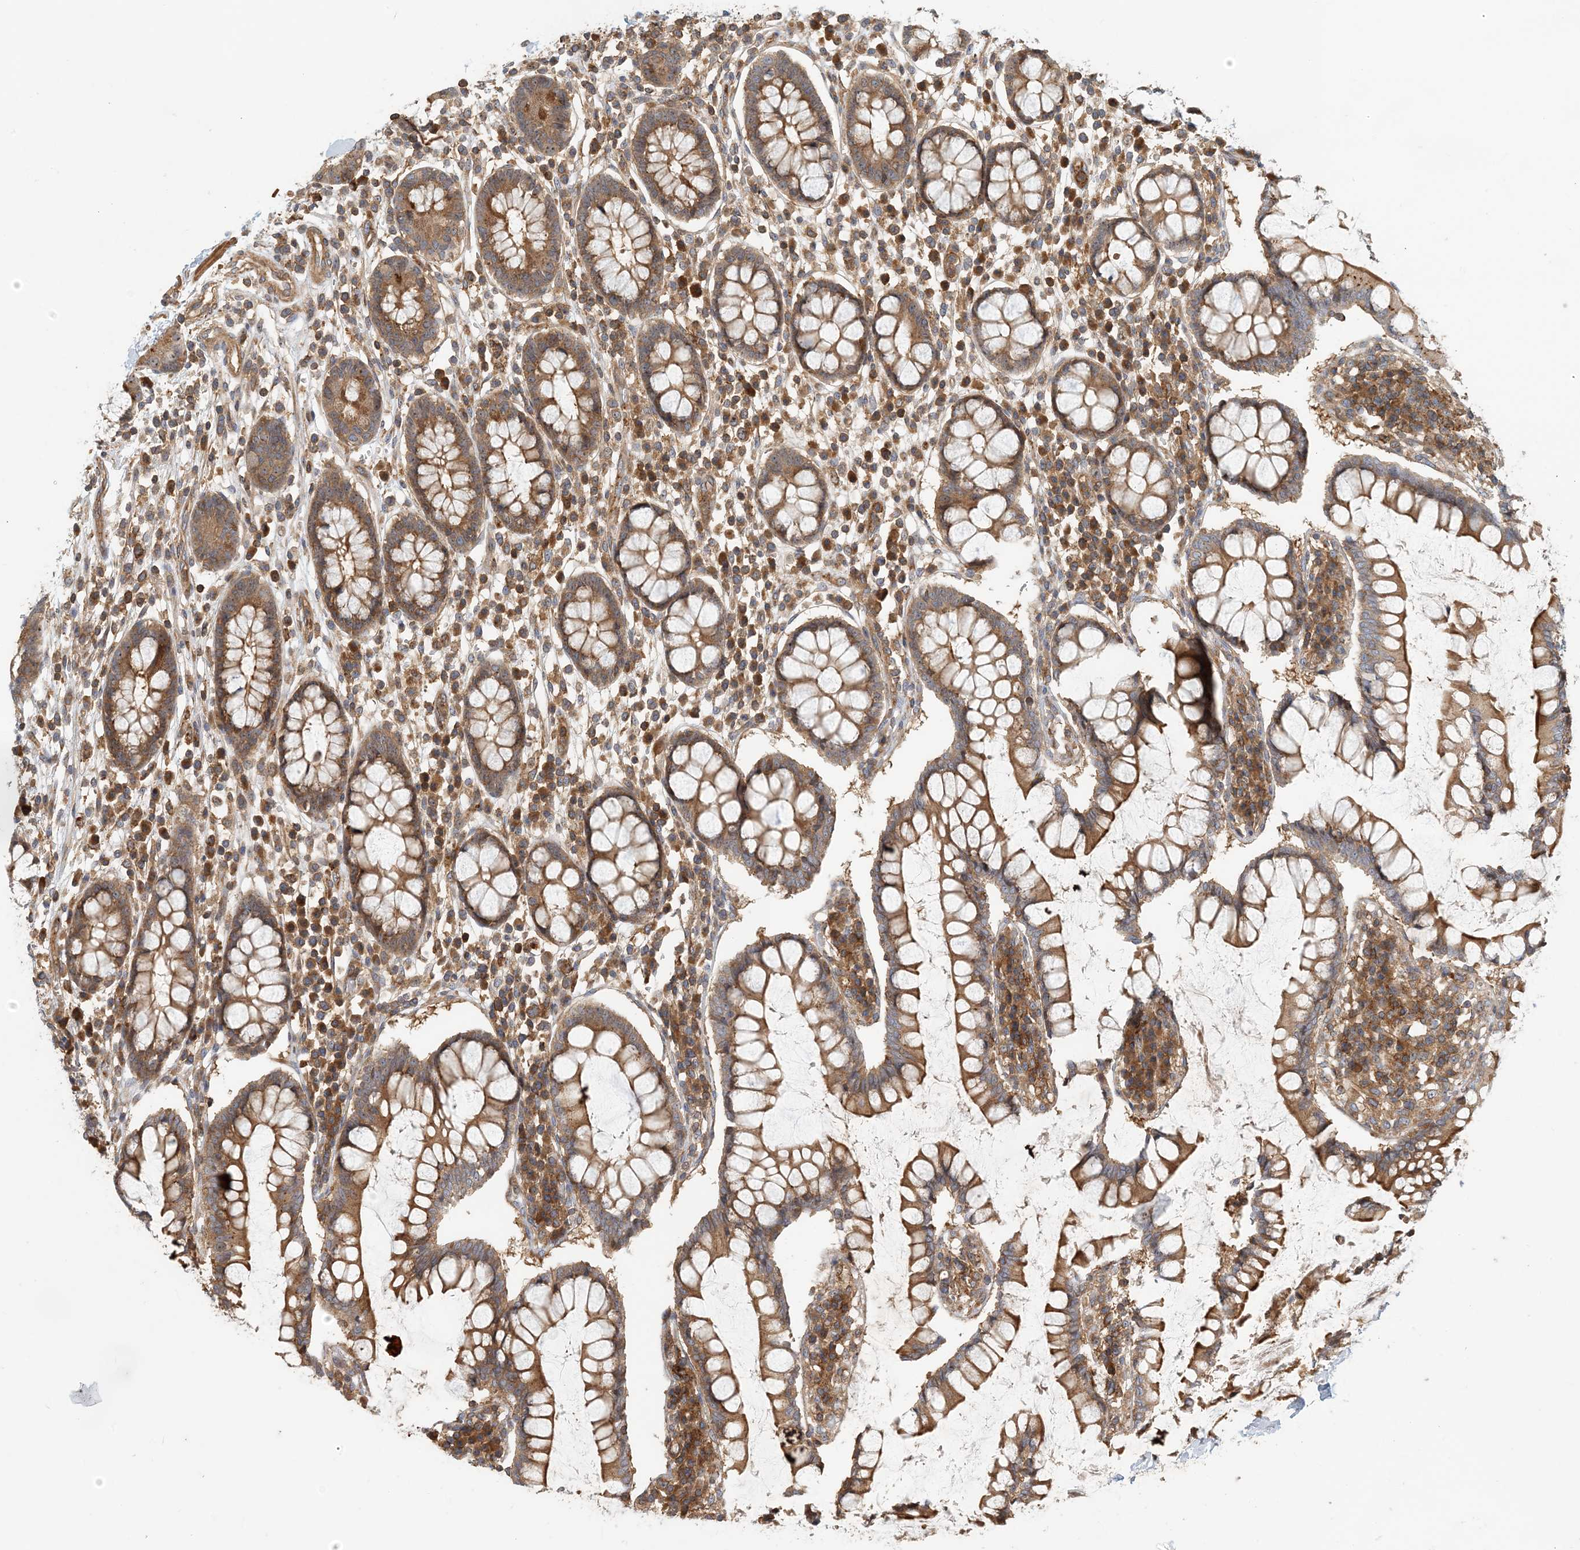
{"staining": {"intensity": "moderate", "quantity": ">75%", "location": "cytoplasmic/membranous"}, "tissue": "colon", "cell_type": "Endothelial cells", "image_type": "normal", "snomed": [{"axis": "morphology", "description": "Normal tissue, NOS"}, {"axis": "topography", "description": "Colon"}], "caption": "The histopathology image reveals immunohistochemical staining of normal colon. There is moderate cytoplasmic/membranous expression is appreciated in about >75% of endothelial cells.", "gene": "COLEC11", "patient": {"sex": "female", "age": 79}}